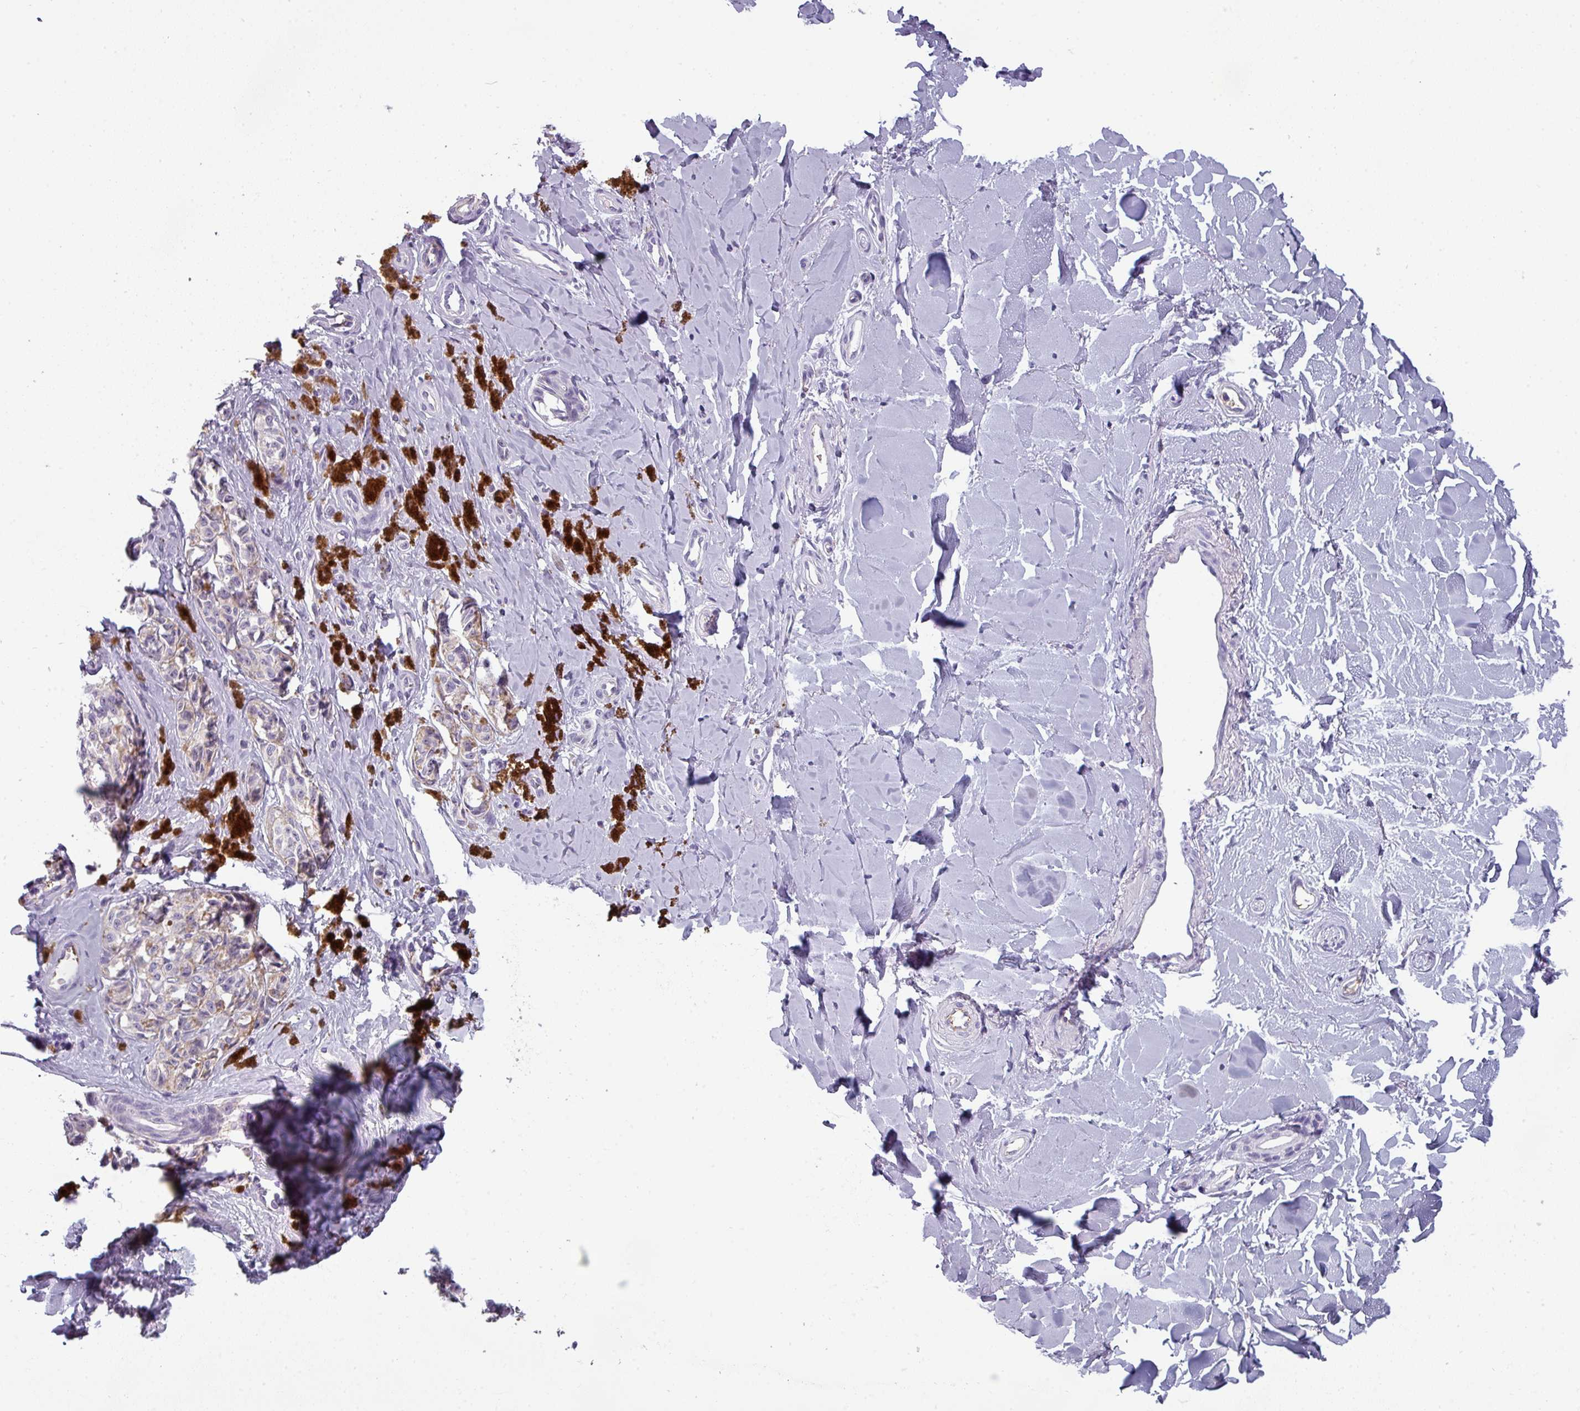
{"staining": {"intensity": "negative", "quantity": "none", "location": "none"}, "tissue": "melanoma", "cell_type": "Tumor cells", "image_type": "cancer", "snomed": [{"axis": "morphology", "description": "Malignant melanoma, NOS"}, {"axis": "topography", "description": "Skin"}], "caption": "DAB immunohistochemical staining of malignant melanoma shows no significant expression in tumor cells. The staining is performed using DAB (3,3'-diaminobenzidine) brown chromogen with nuclei counter-stained in using hematoxylin.", "gene": "AREL1", "patient": {"sex": "female", "age": 65}}